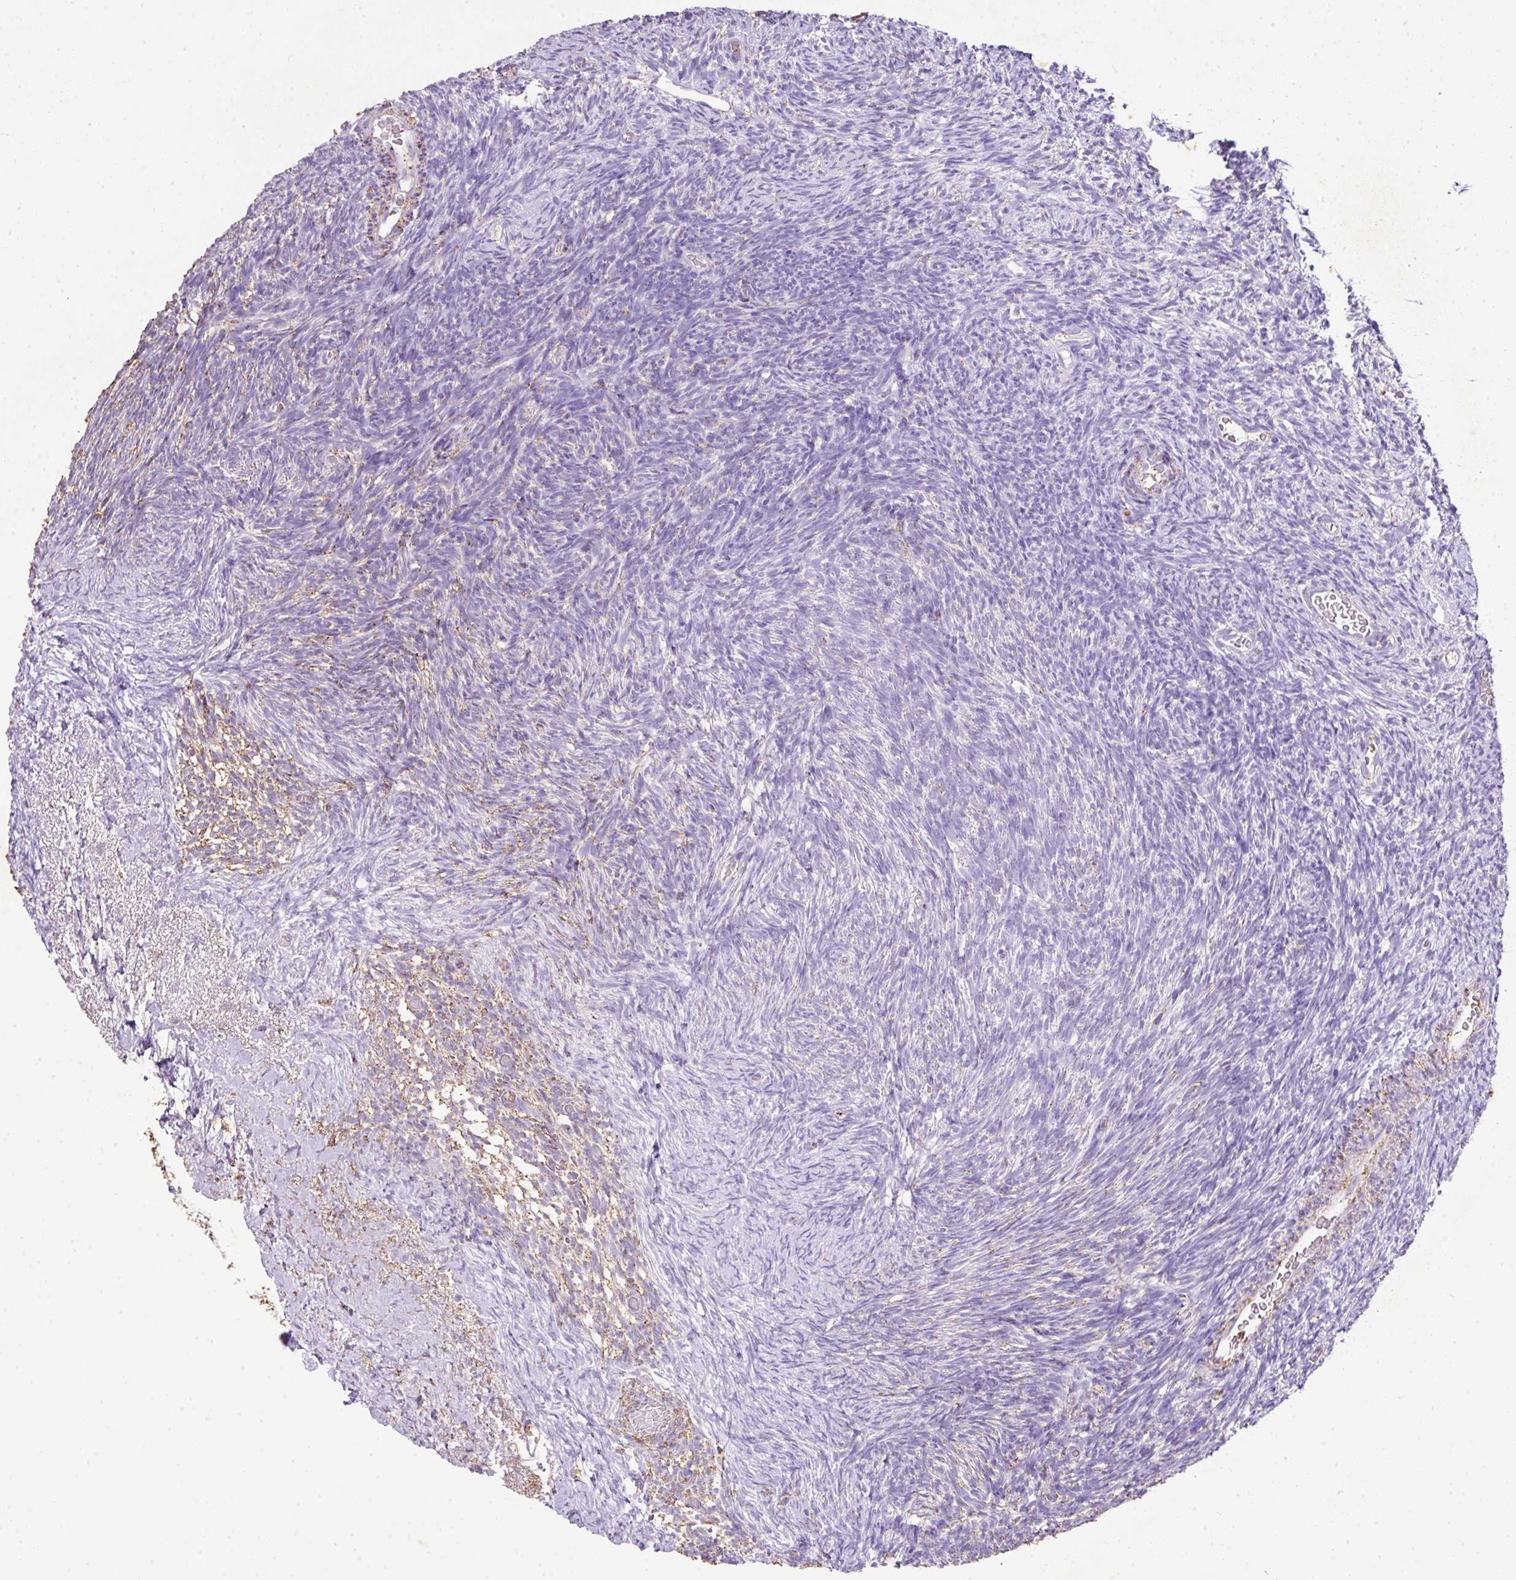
{"staining": {"intensity": "negative", "quantity": "none", "location": "none"}, "tissue": "ovary", "cell_type": "Ovarian stroma cells", "image_type": "normal", "snomed": [{"axis": "morphology", "description": "Normal tissue, NOS"}, {"axis": "topography", "description": "Ovary"}], "caption": "High power microscopy micrograph of an immunohistochemistry micrograph of unremarkable ovary, revealing no significant staining in ovarian stroma cells.", "gene": "KCNJ11", "patient": {"sex": "female", "age": 39}}